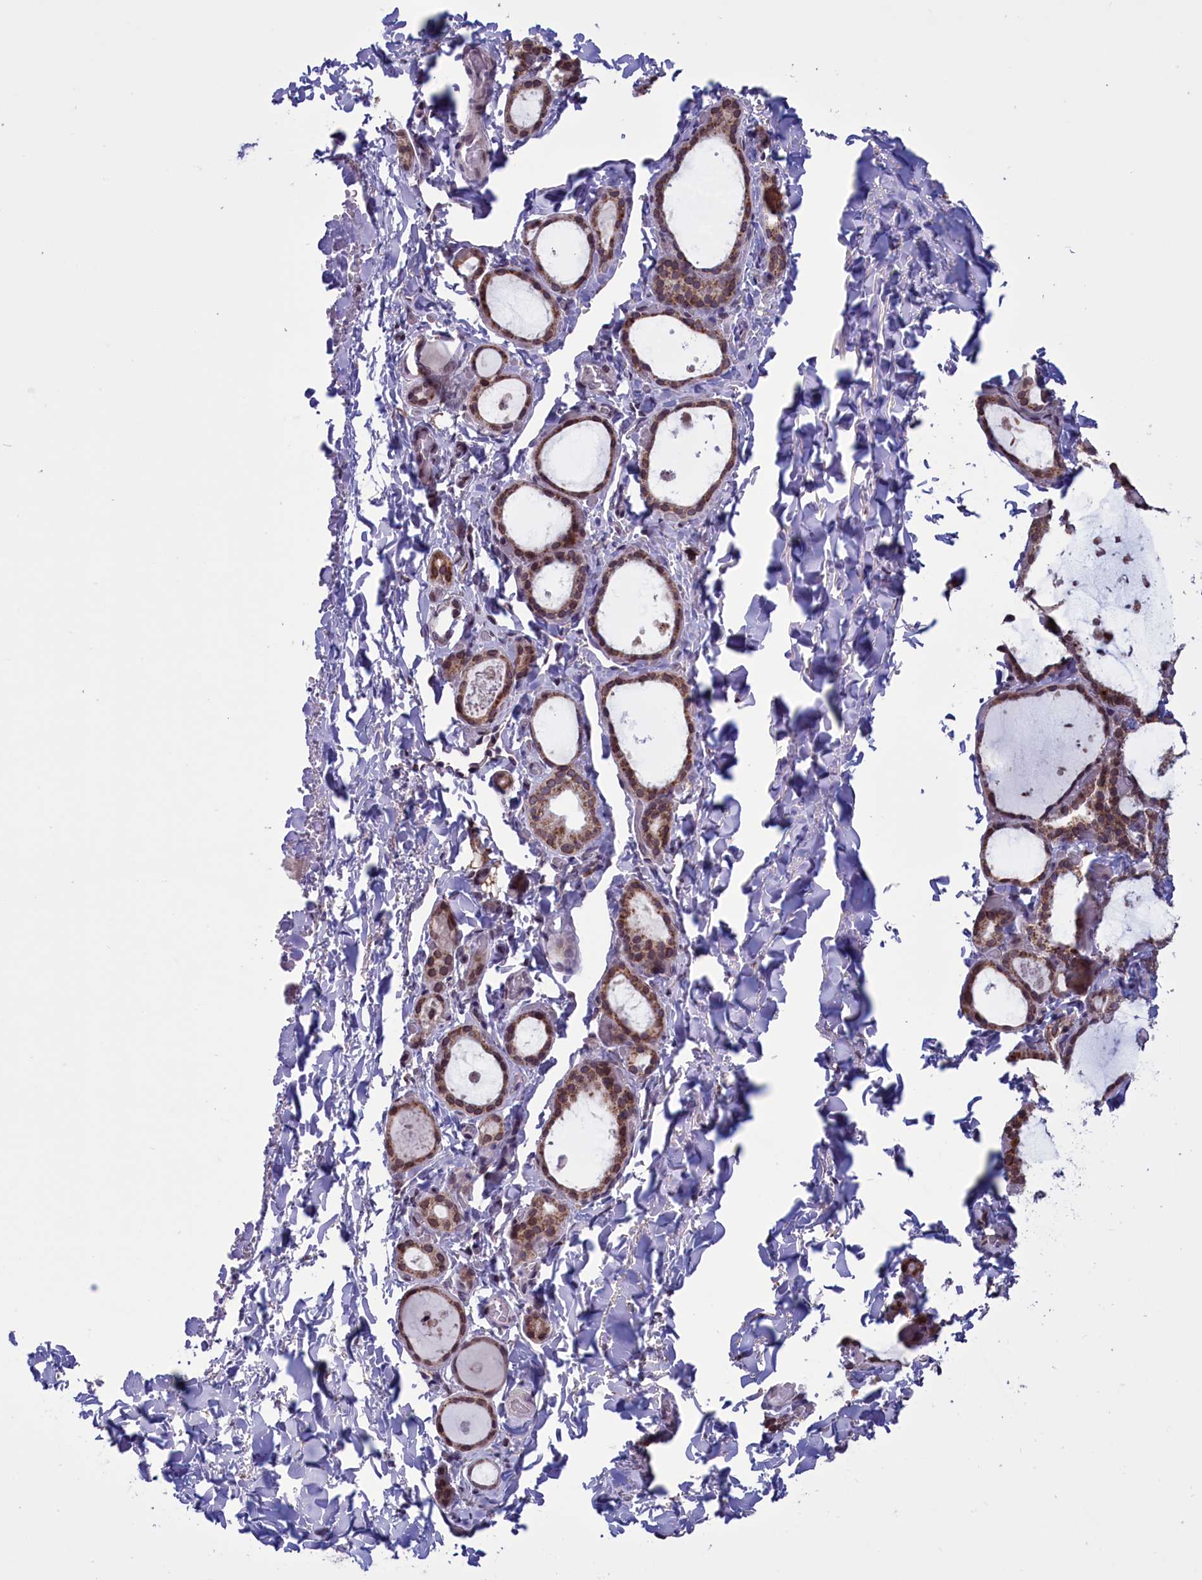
{"staining": {"intensity": "moderate", "quantity": ">75%", "location": "cytoplasmic/membranous,nuclear"}, "tissue": "thyroid gland", "cell_type": "Glandular cells", "image_type": "normal", "snomed": [{"axis": "morphology", "description": "Normal tissue, NOS"}, {"axis": "topography", "description": "Thyroid gland"}], "caption": "This is an image of immunohistochemistry (IHC) staining of benign thyroid gland, which shows moderate positivity in the cytoplasmic/membranous,nuclear of glandular cells.", "gene": "PARS2", "patient": {"sex": "female", "age": 44}}